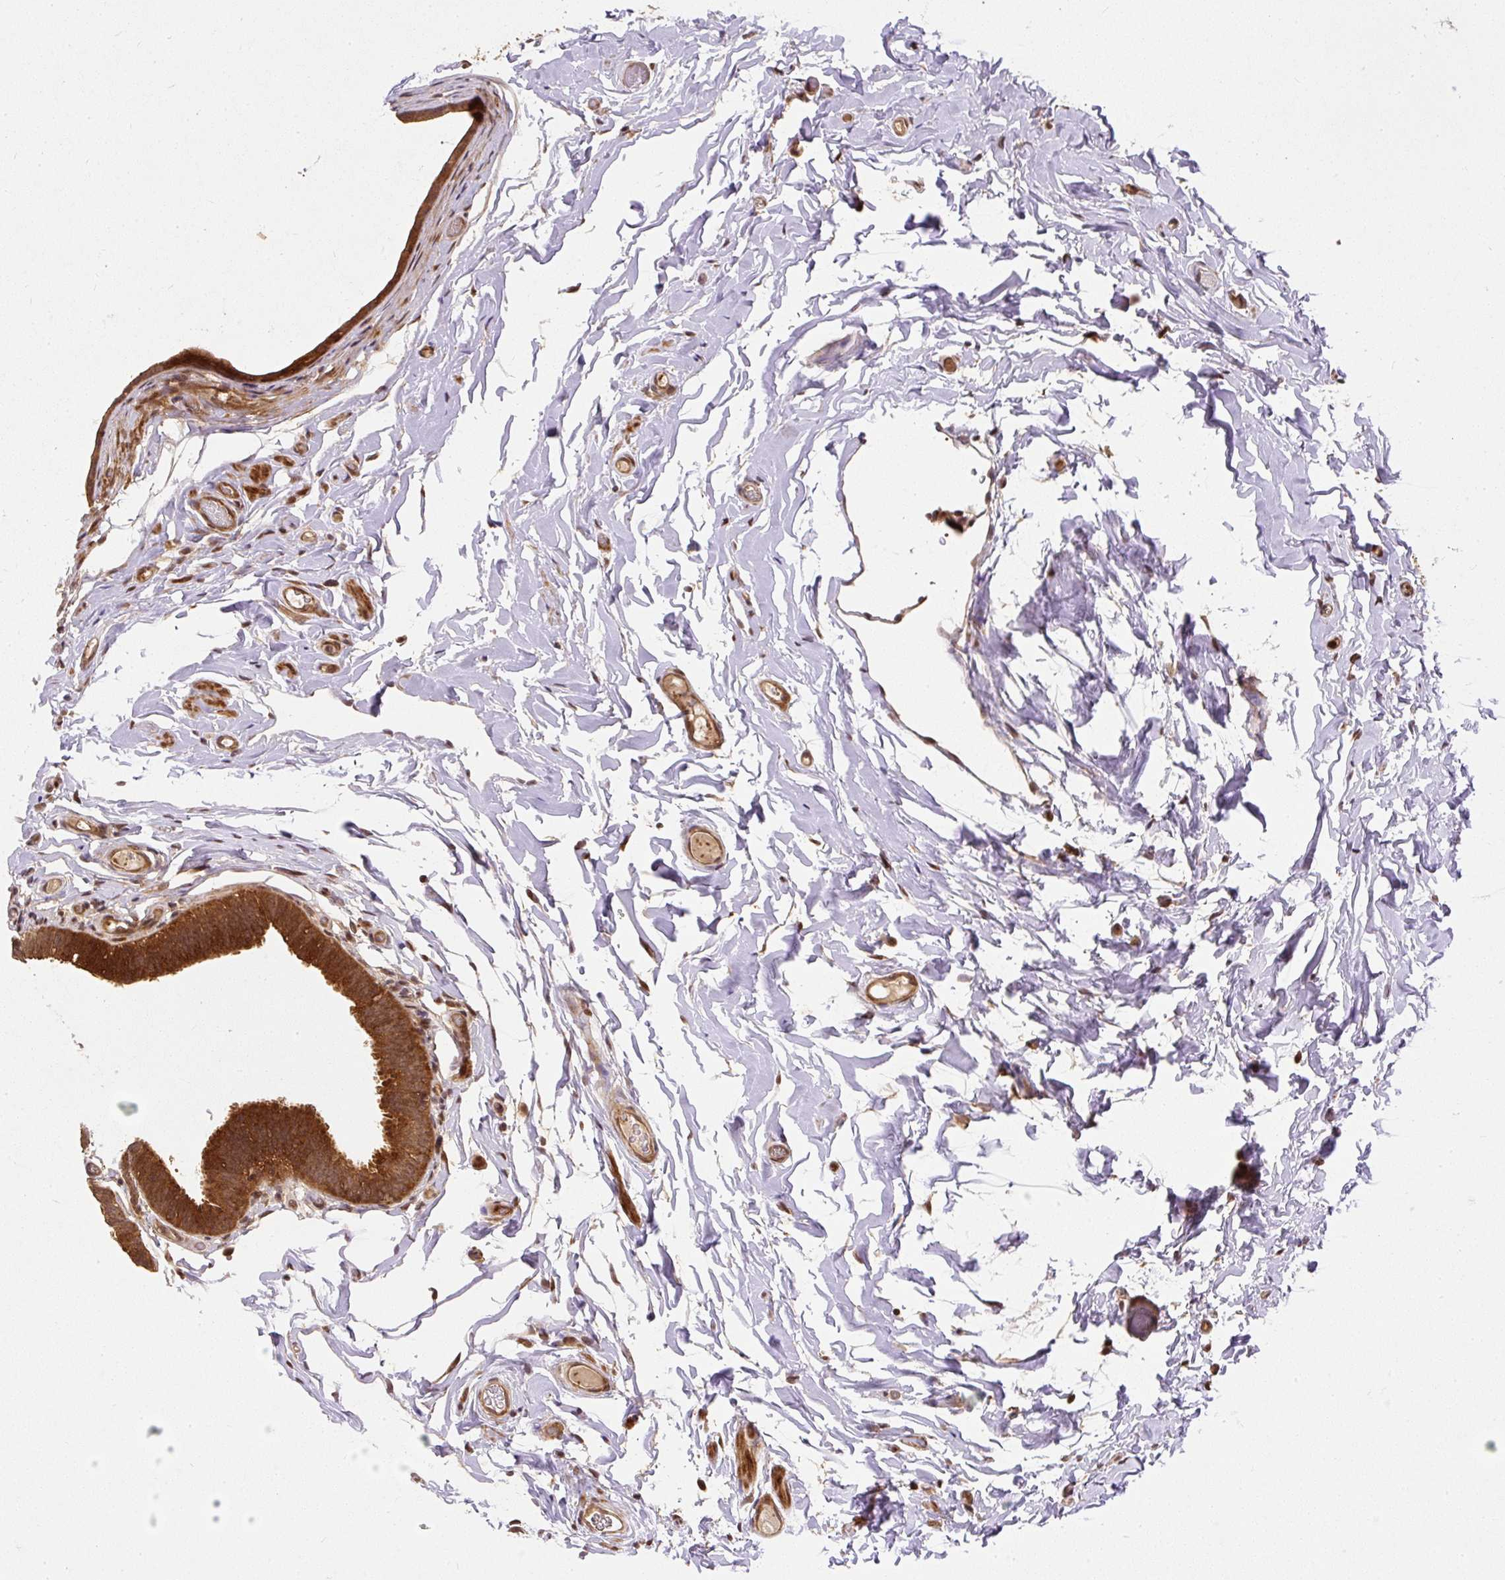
{"staining": {"intensity": "strong", "quantity": ">75%", "location": "cytoplasmic/membranous,nuclear"}, "tissue": "epididymis", "cell_type": "Glandular cells", "image_type": "normal", "snomed": [{"axis": "morphology", "description": "Normal tissue, NOS"}, {"axis": "morphology", "description": "Carcinoma, Embryonal, NOS"}, {"axis": "topography", "description": "Testis"}, {"axis": "topography", "description": "Epididymis"}], "caption": "The photomicrograph displays immunohistochemical staining of normal epididymis. There is strong cytoplasmic/membranous,nuclear positivity is appreciated in about >75% of glandular cells. (Brightfield microscopy of DAB IHC at high magnification).", "gene": "PSMD1", "patient": {"sex": "male", "age": 36}}